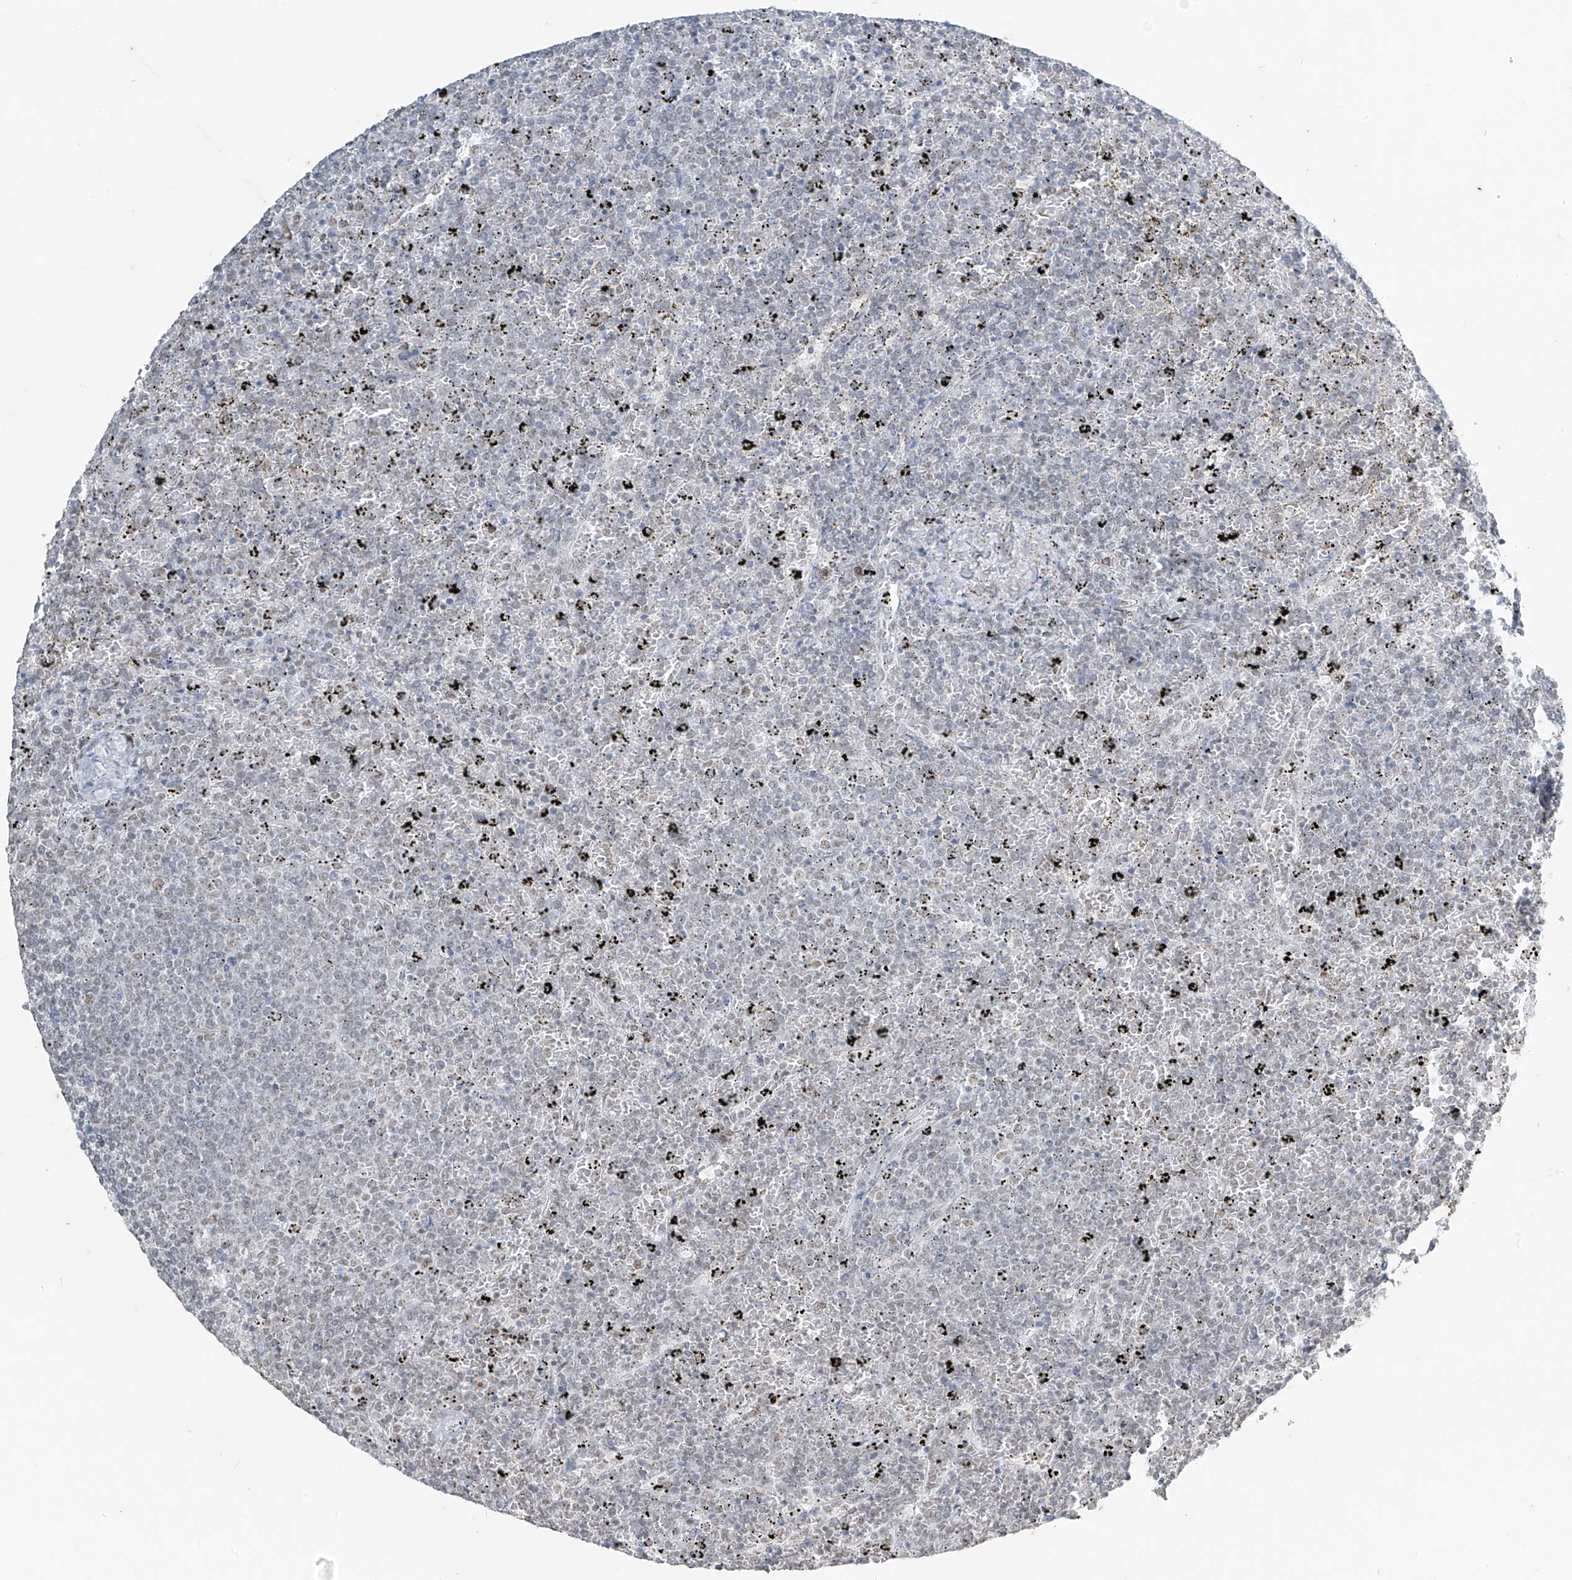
{"staining": {"intensity": "negative", "quantity": "none", "location": "none"}, "tissue": "lymphoma", "cell_type": "Tumor cells", "image_type": "cancer", "snomed": [{"axis": "morphology", "description": "Malignant lymphoma, non-Hodgkin's type, Low grade"}, {"axis": "topography", "description": "Spleen"}], "caption": "Histopathology image shows no protein staining in tumor cells of lymphoma tissue. Nuclei are stained in blue.", "gene": "TFEC", "patient": {"sex": "female", "age": 77}}